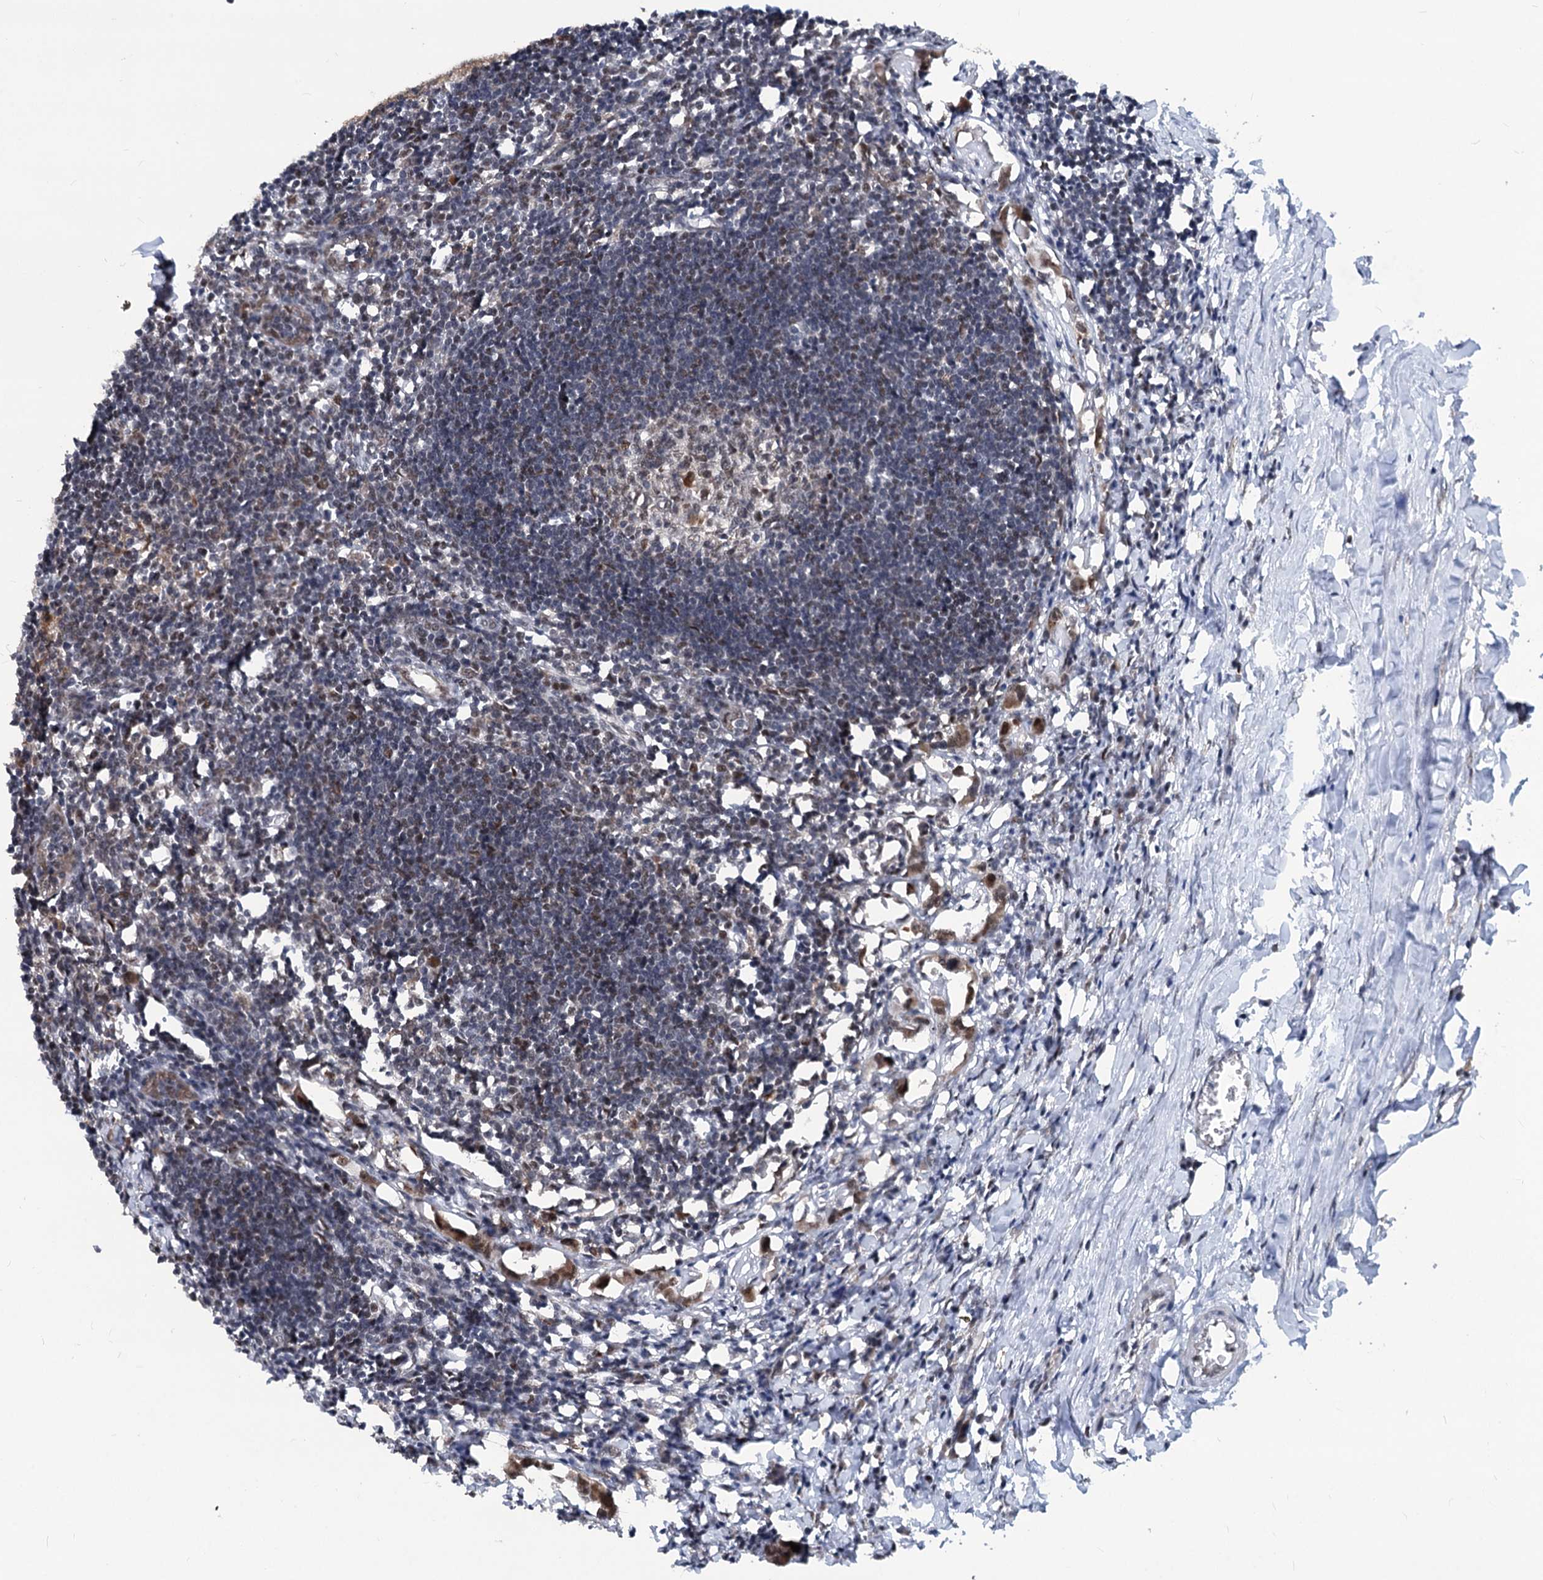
{"staining": {"intensity": "weak", "quantity": ">75%", "location": "nuclear"}, "tissue": "lymph node", "cell_type": "Germinal center cells", "image_type": "normal", "snomed": [{"axis": "morphology", "description": "Normal tissue, NOS"}, {"axis": "morphology", "description": "Malignant melanoma, Metastatic site"}, {"axis": "topography", "description": "Lymph node"}], "caption": "Human lymph node stained with a brown dye shows weak nuclear positive positivity in about >75% of germinal center cells.", "gene": "PHF8", "patient": {"sex": "male", "age": 41}}